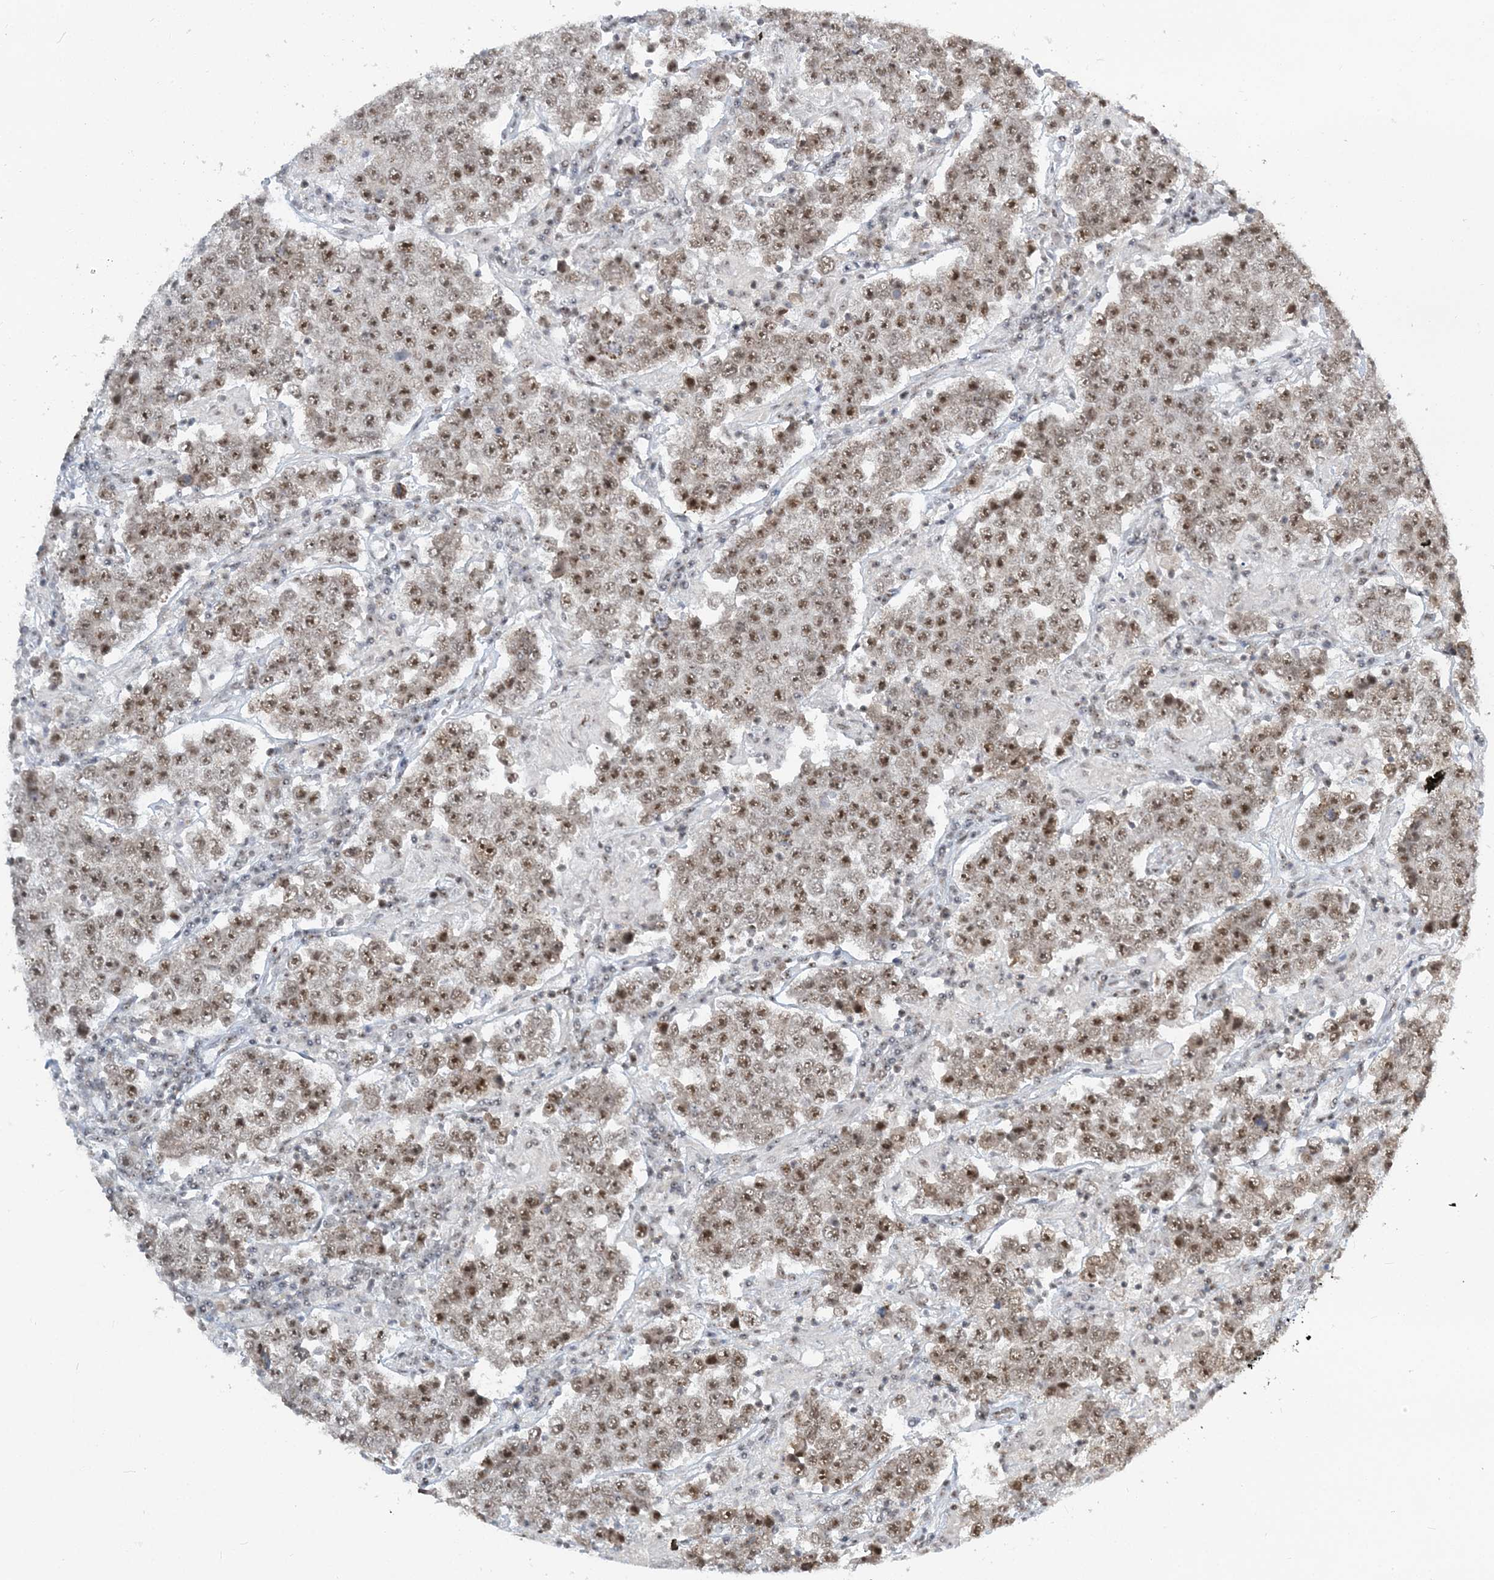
{"staining": {"intensity": "moderate", "quantity": ">75%", "location": "nuclear"}, "tissue": "testis cancer", "cell_type": "Tumor cells", "image_type": "cancer", "snomed": [{"axis": "morphology", "description": "Normal tissue, NOS"}, {"axis": "morphology", "description": "Urothelial carcinoma, High grade"}, {"axis": "morphology", "description": "Seminoma, NOS"}, {"axis": "morphology", "description": "Carcinoma, Embryonal, NOS"}, {"axis": "topography", "description": "Urinary bladder"}, {"axis": "topography", "description": "Testis"}], "caption": "High-power microscopy captured an IHC image of testis high-grade urothelial carcinoma, revealing moderate nuclear positivity in about >75% of tumor cells. The protein is stained brown, and the nuclei are stained in blue (DAB (3,3'-diaminobenzidine) IHC with brightfield microscopy, high magnification).", "gene": "PLRG1", "patient": {"sex": "male", "age": 41}}